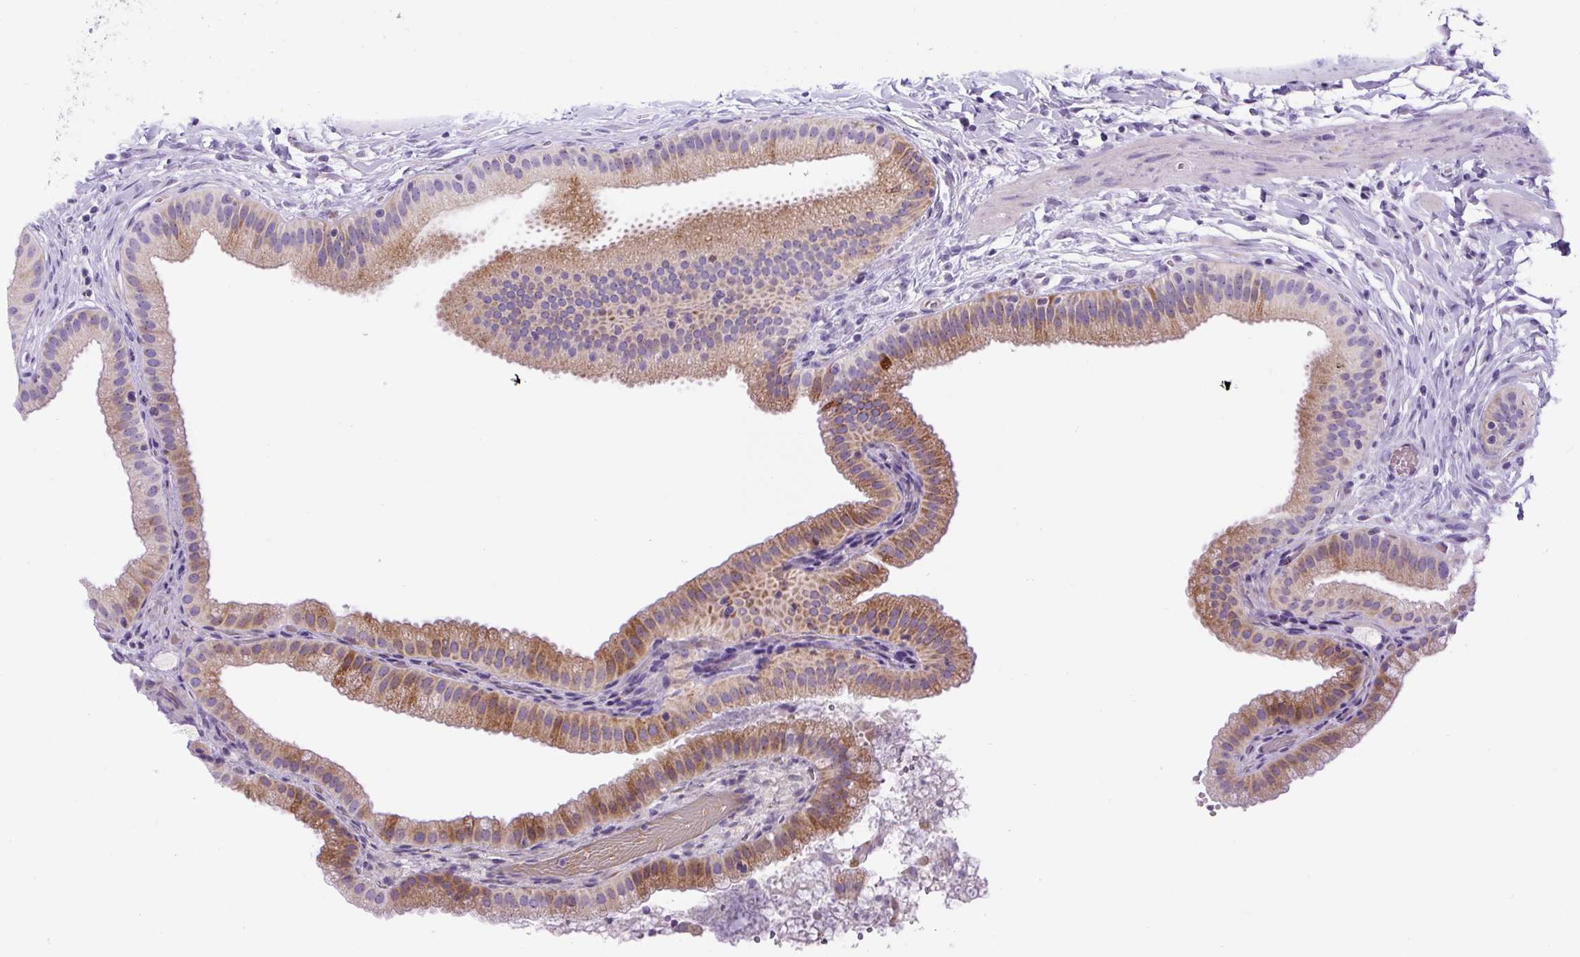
{"staining": {"intensity": "moderate", "quantity": "25%-75%", "location": "cytoplasmic/membranous"}, "tissue": "gallbladder", "cell_type": "Glandular cells", "image_type": "normal", "snomed": [{"axis": "morphology", "description": "Normal tissue, NOS"}, {"axis": "topography", "description": "Gallbladder"}], "caption": "Glandular cells show moderate cytoplasmic/membranous staining in about 25%-75% of cells in unremarkable gallbladder. The staining was performed using DAB, with brown indicating positive protein expression. Nuclei are stained blue with hematoxylin.", "gene": "ZNF596", "patient": {"sex": "female", "age": 63}}